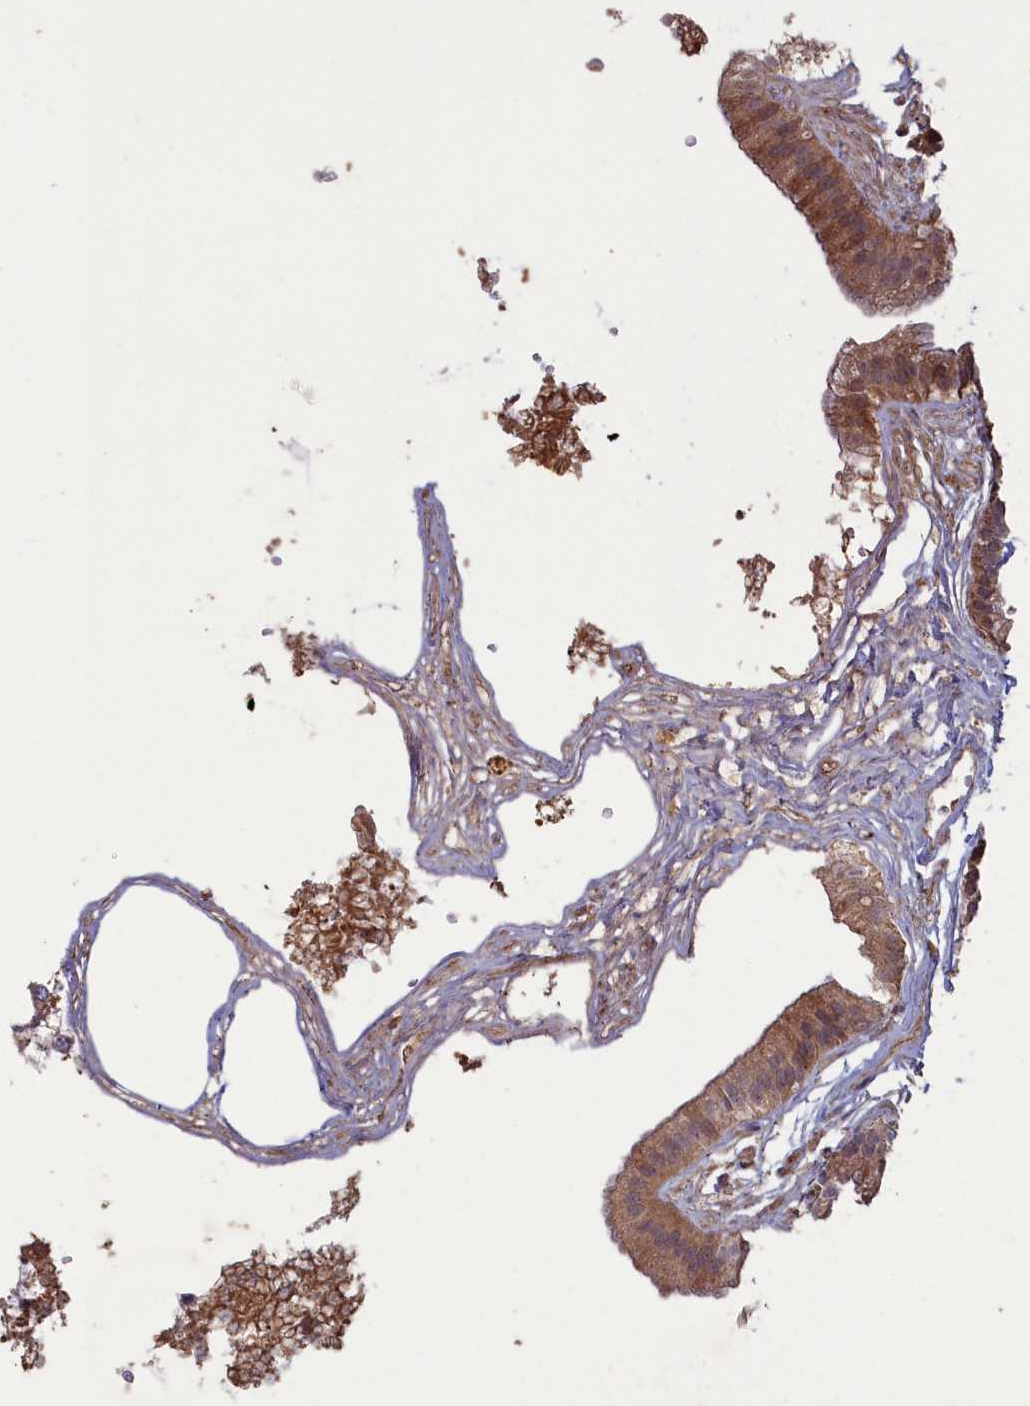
{"staining": {"intensity": "weak", "quantity": ">75%", "location": "cytoplasmic/membranous"}, "tissue": "gallbladder", "cell_type": "Glandular cells", "image_type": "normal", "snomed": [{"axis": "morphology", "description": "Normal tissue, NOS"}, {"axis": "topography", "description": "Gallbladder"}], "caption": "The histopathology image exhibits staining of benign gallbladder, revealing weak cytoplasmic/membranous protein expression (brown color) within glandular cells.", "gene": "CIAO2B", "patient": {"sex": "female", "age": 54}}